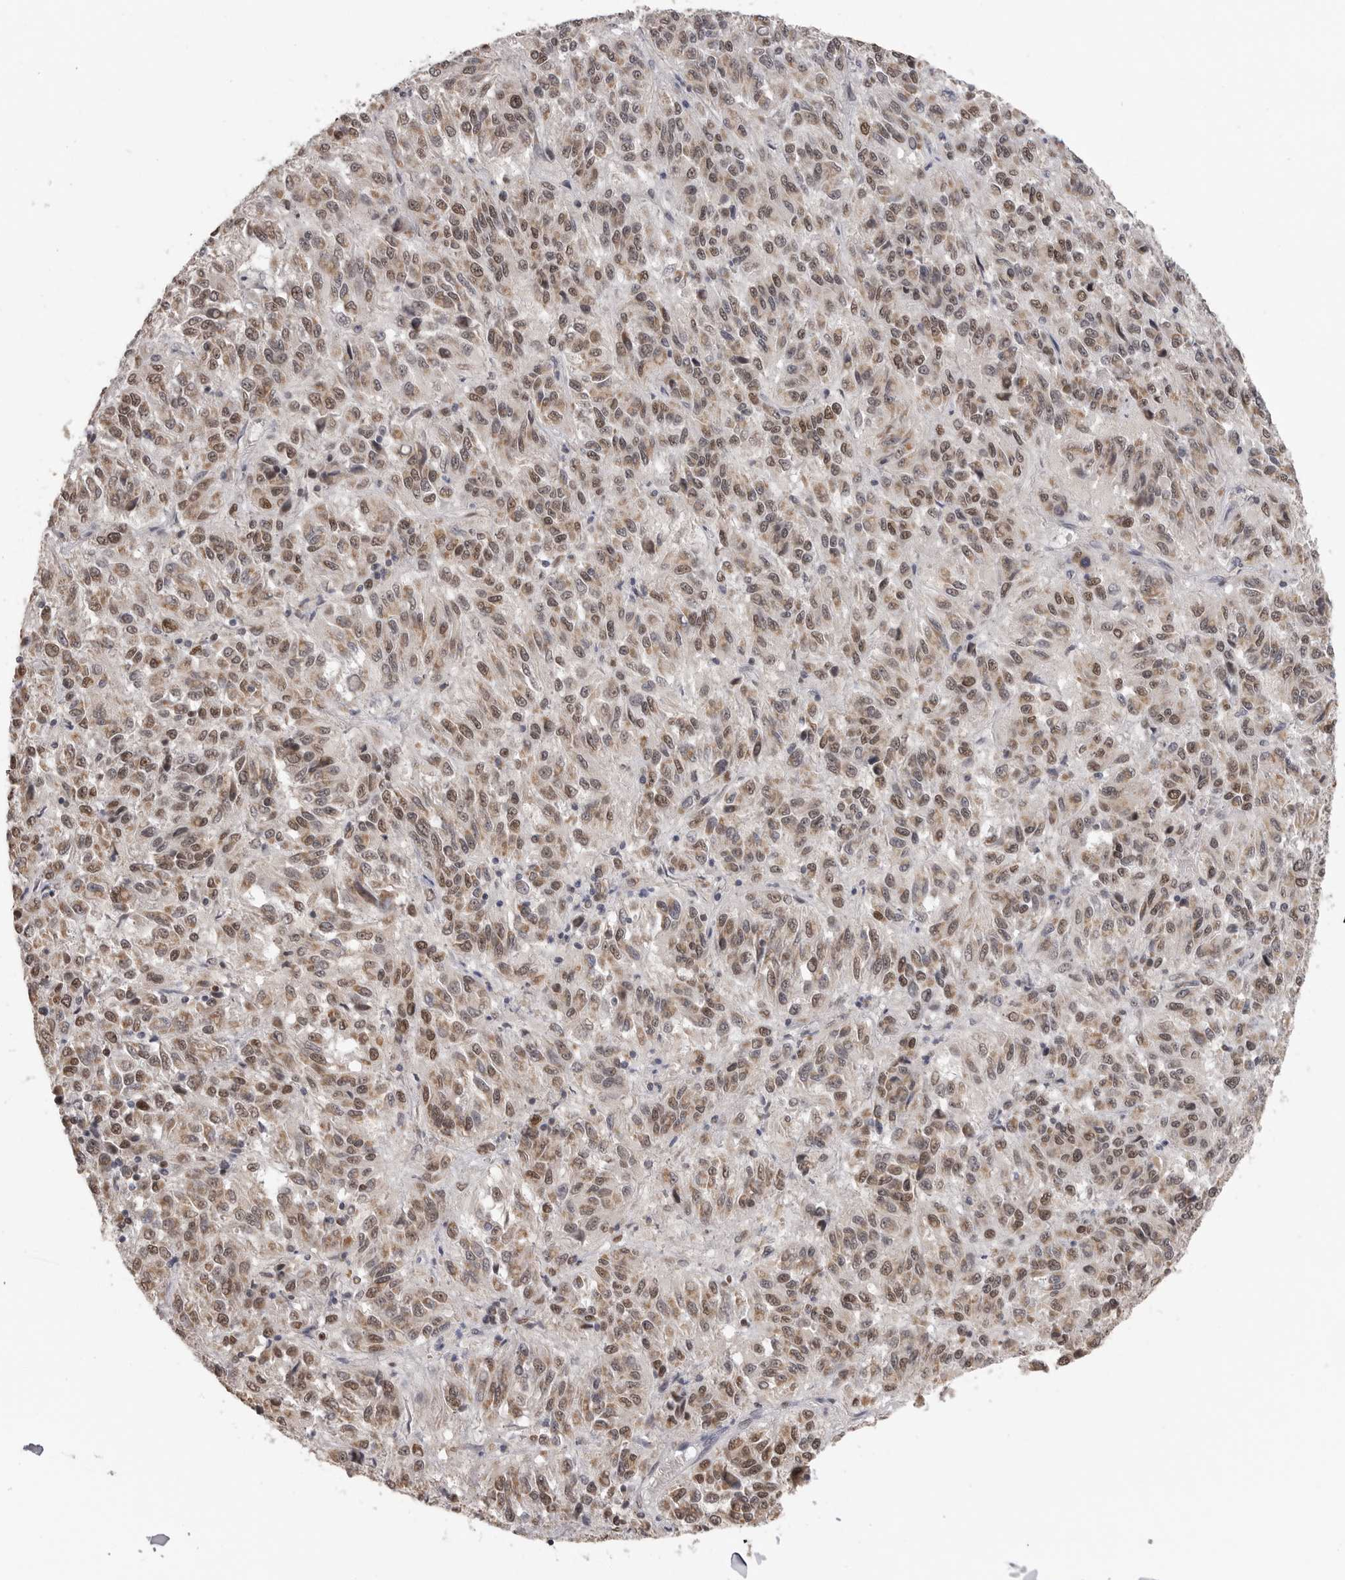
{"staining": {"intensity": "moderate", "quantity": ">75%", "location": "nuclear"}, "tissue": "melanoma", "cell_type": "Tumor cells", "image_type": "cancer", "snomed": [{"axis": "morphology", "description": "Malignant melanoma, Metastatic site"}, {"axis": "topography", "description": "Lung"}], "caption": "This micrograph demonstrates immunohistochemistry staining of human melanoma, with medium moderate nuclear staining in about >75% of tumor cells.", "gene": "SMARCC1", "patient": {"sex": "male", "age": 64}}